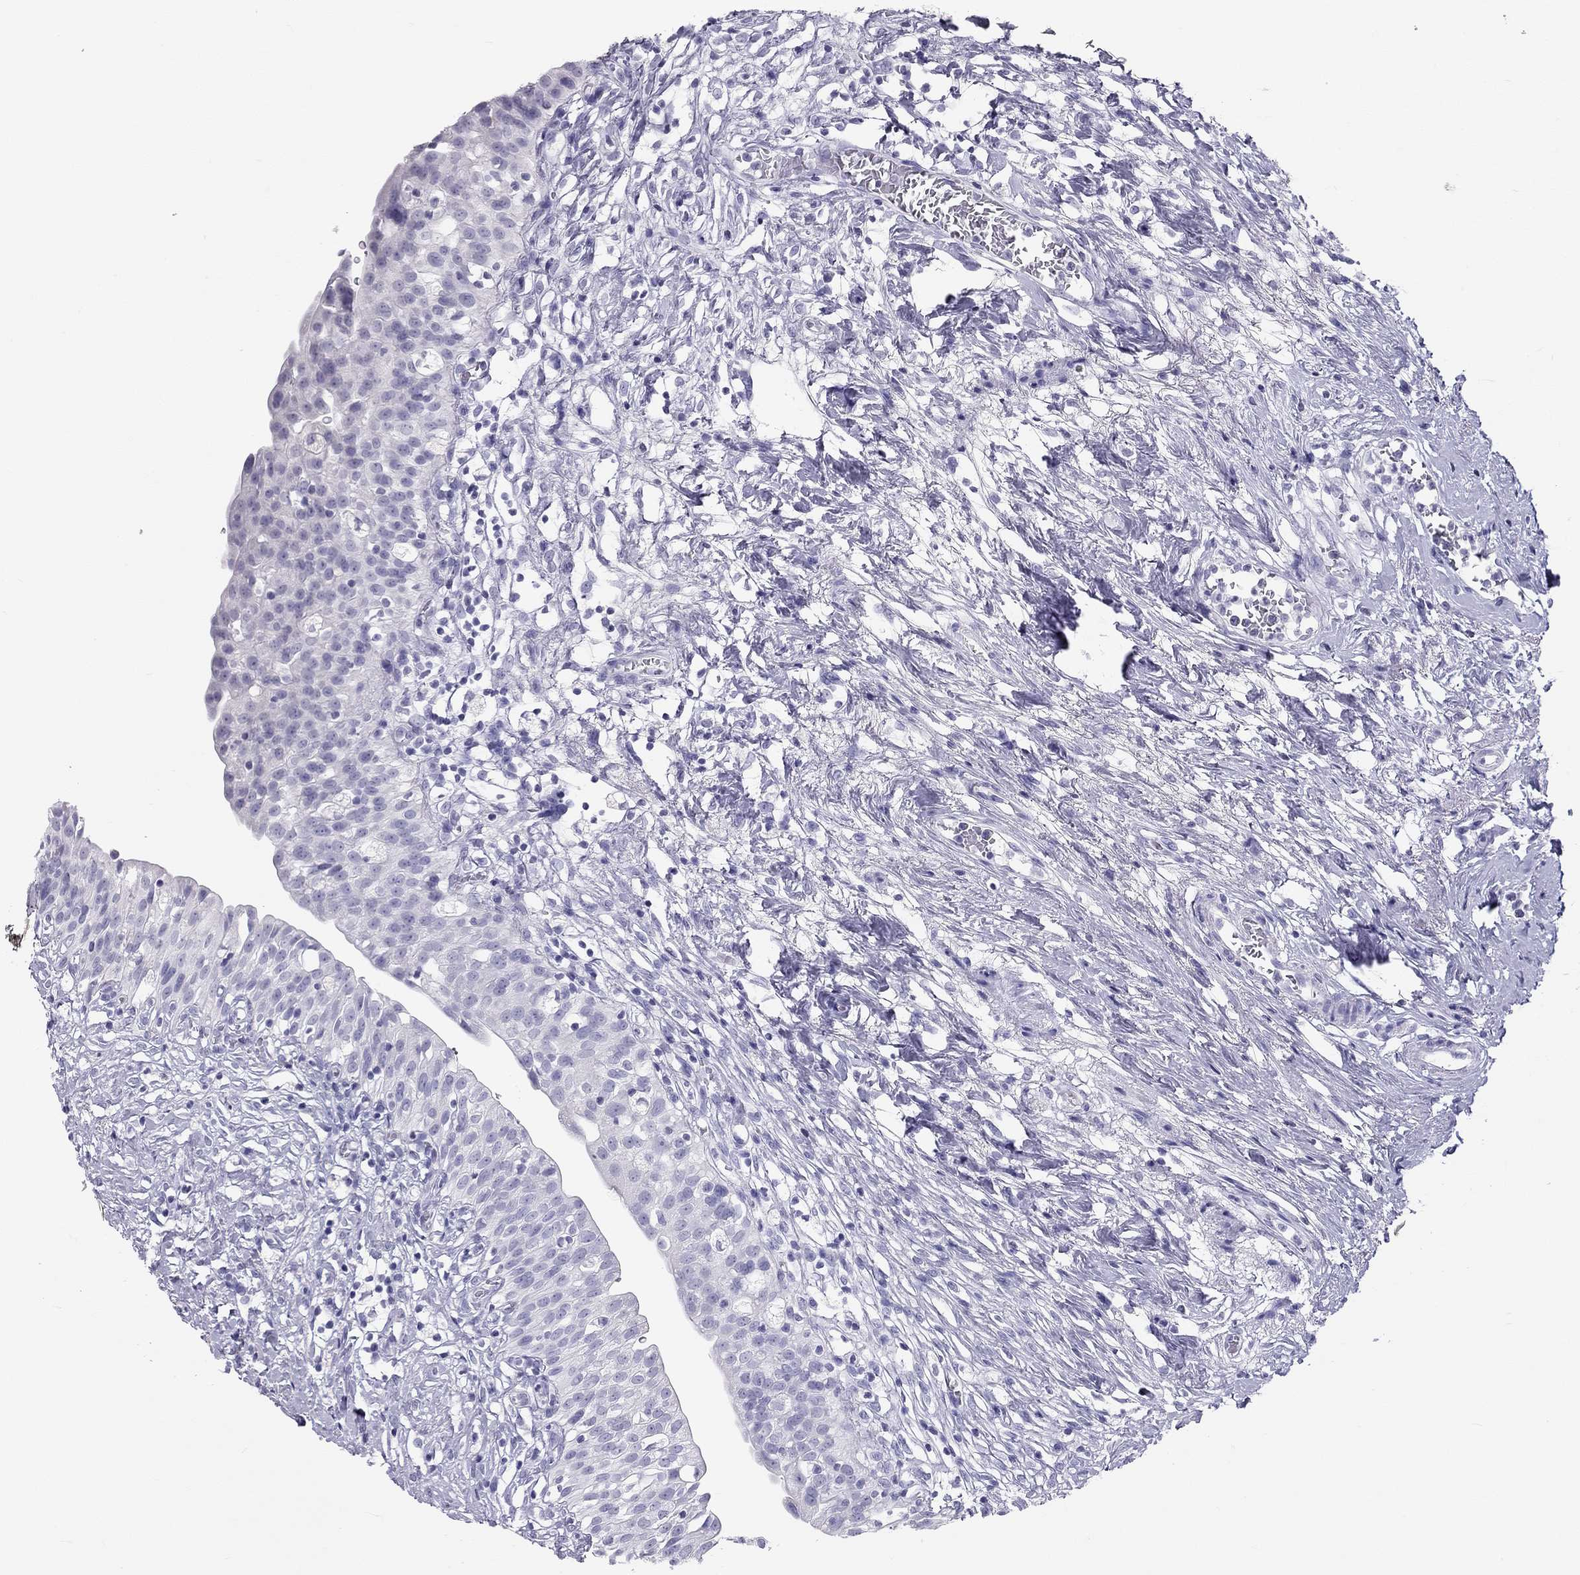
{"staining": {"intensity": "negative", "quantity": "none", "location": "none"}, "tissue": "urinary bladder", "cell_type": "Urothelial cells", "image_type": "normal", "snomed": [{"axis": "morphology", "description": "Normal tissue, NOS"}, {"axis": "topography", "description": "Urinary bladder"}], "caption": "Normal urinary bladder was stained to show a protein in brown. There is no significant staining in urothelial cells. The staining was performed using DAB to visualize the protein expression in brown, while the nuclei were stained in blue with hematoxylin (Magnification: 20x).", "gene": "KLRG1", "patient": {"sex": "male", "age": 76}}